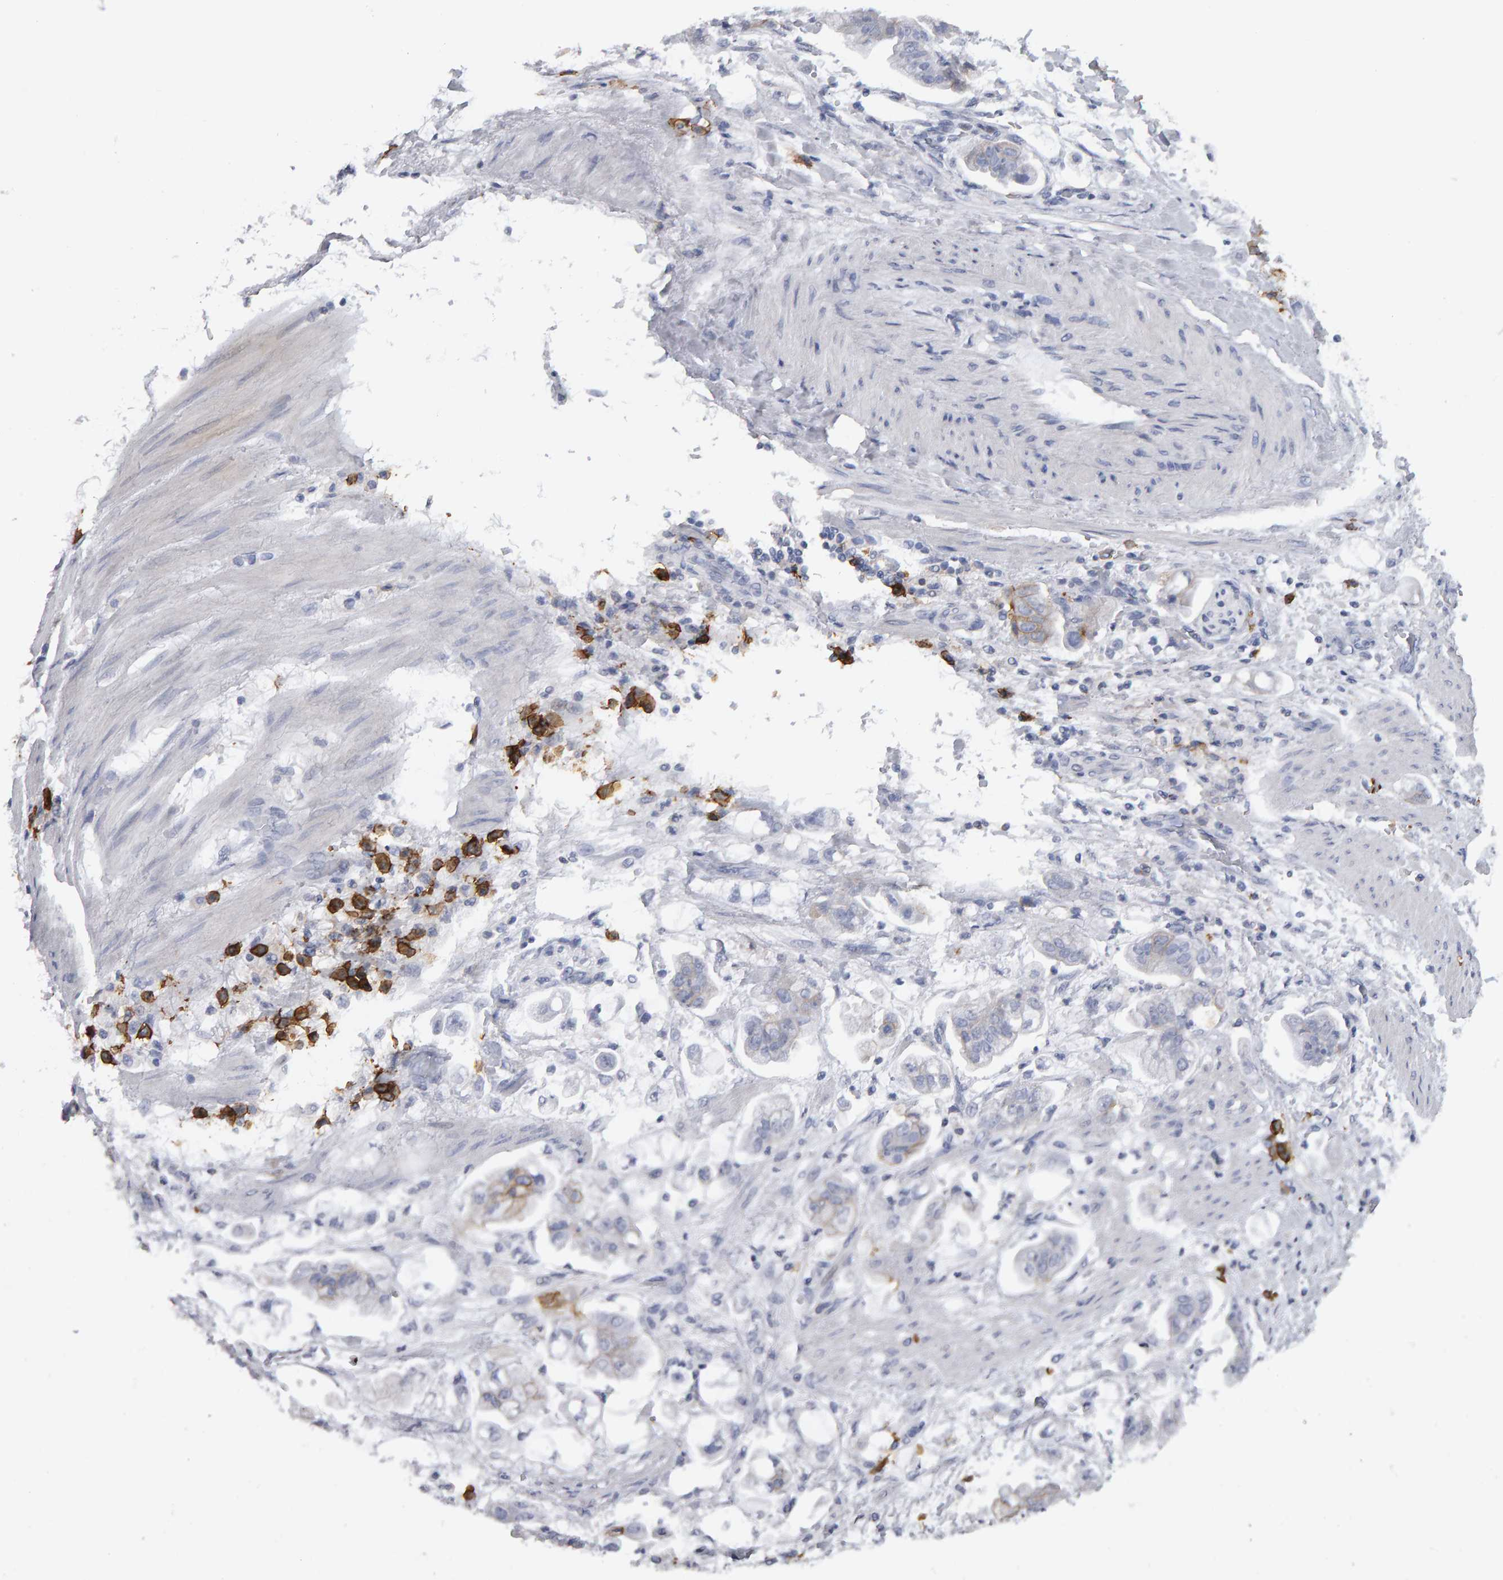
{"staining": {"intensity": "negative", "quantity": "none", "location": "none"}, "tissue": "stomach cancer", "cell_type": "Tumor cells", "image_type": "cancer", "snomed": [{"axis": "morphology", "description": "Adenocarcinoma, NOS"}, {"axis": "topography", "description": "Stomach"}], "caption": "DAB immunohistochemical staining of stomach cancer demonstrates no significant staining in tumor cells.", "gene": "CD38", "patient": {"sex": "male", "age": 62}}